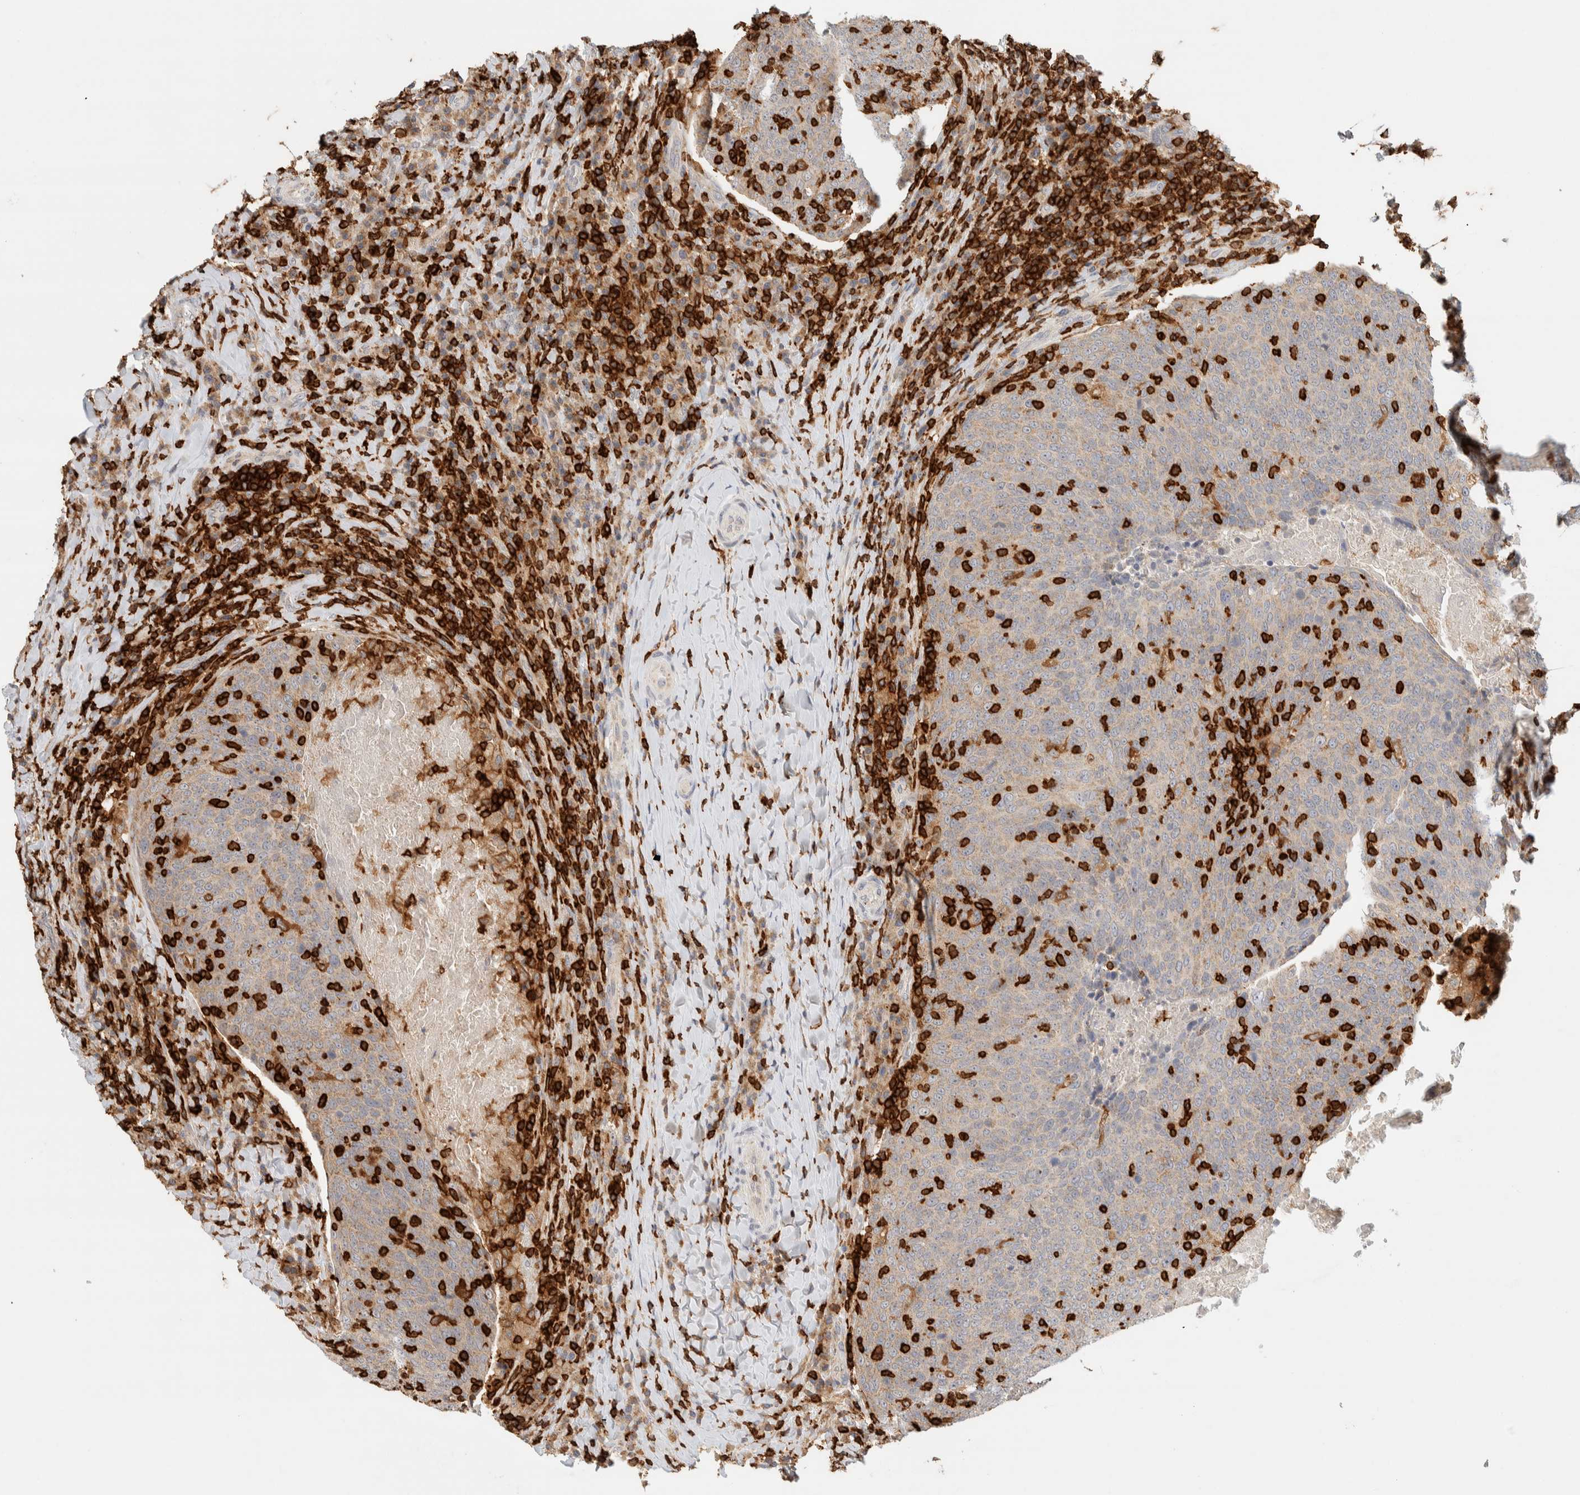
{"staining": {"intensity": "weak", "quantity": ">75%", "location": "cytoplasmic/membranous"}, "tissue": "head and neck cancer", "cell_type": "Tumor cells", "image_type": "cancer", "snomed": [{"axis": "morphology", "description": "Squamous cell carcinoma, NOS"}, {"axis": "morphology", "description": "Squamous cell carcinoma, metastatic, NOS"}, {"axis": "topography", "description": "Lymph node"}, {"axis": "topography", "description": "Head-Neck"}], "caption": "Head and neck squamous cell carcinoma stained for a protein exhibits weak cytoplasmic/membranous positivity in tumor cells. (Brightfield microscopy of DAB IHC at high magnification).", "gene": "RUNDC1", "patient": {"sex": "male", "age": 62}}